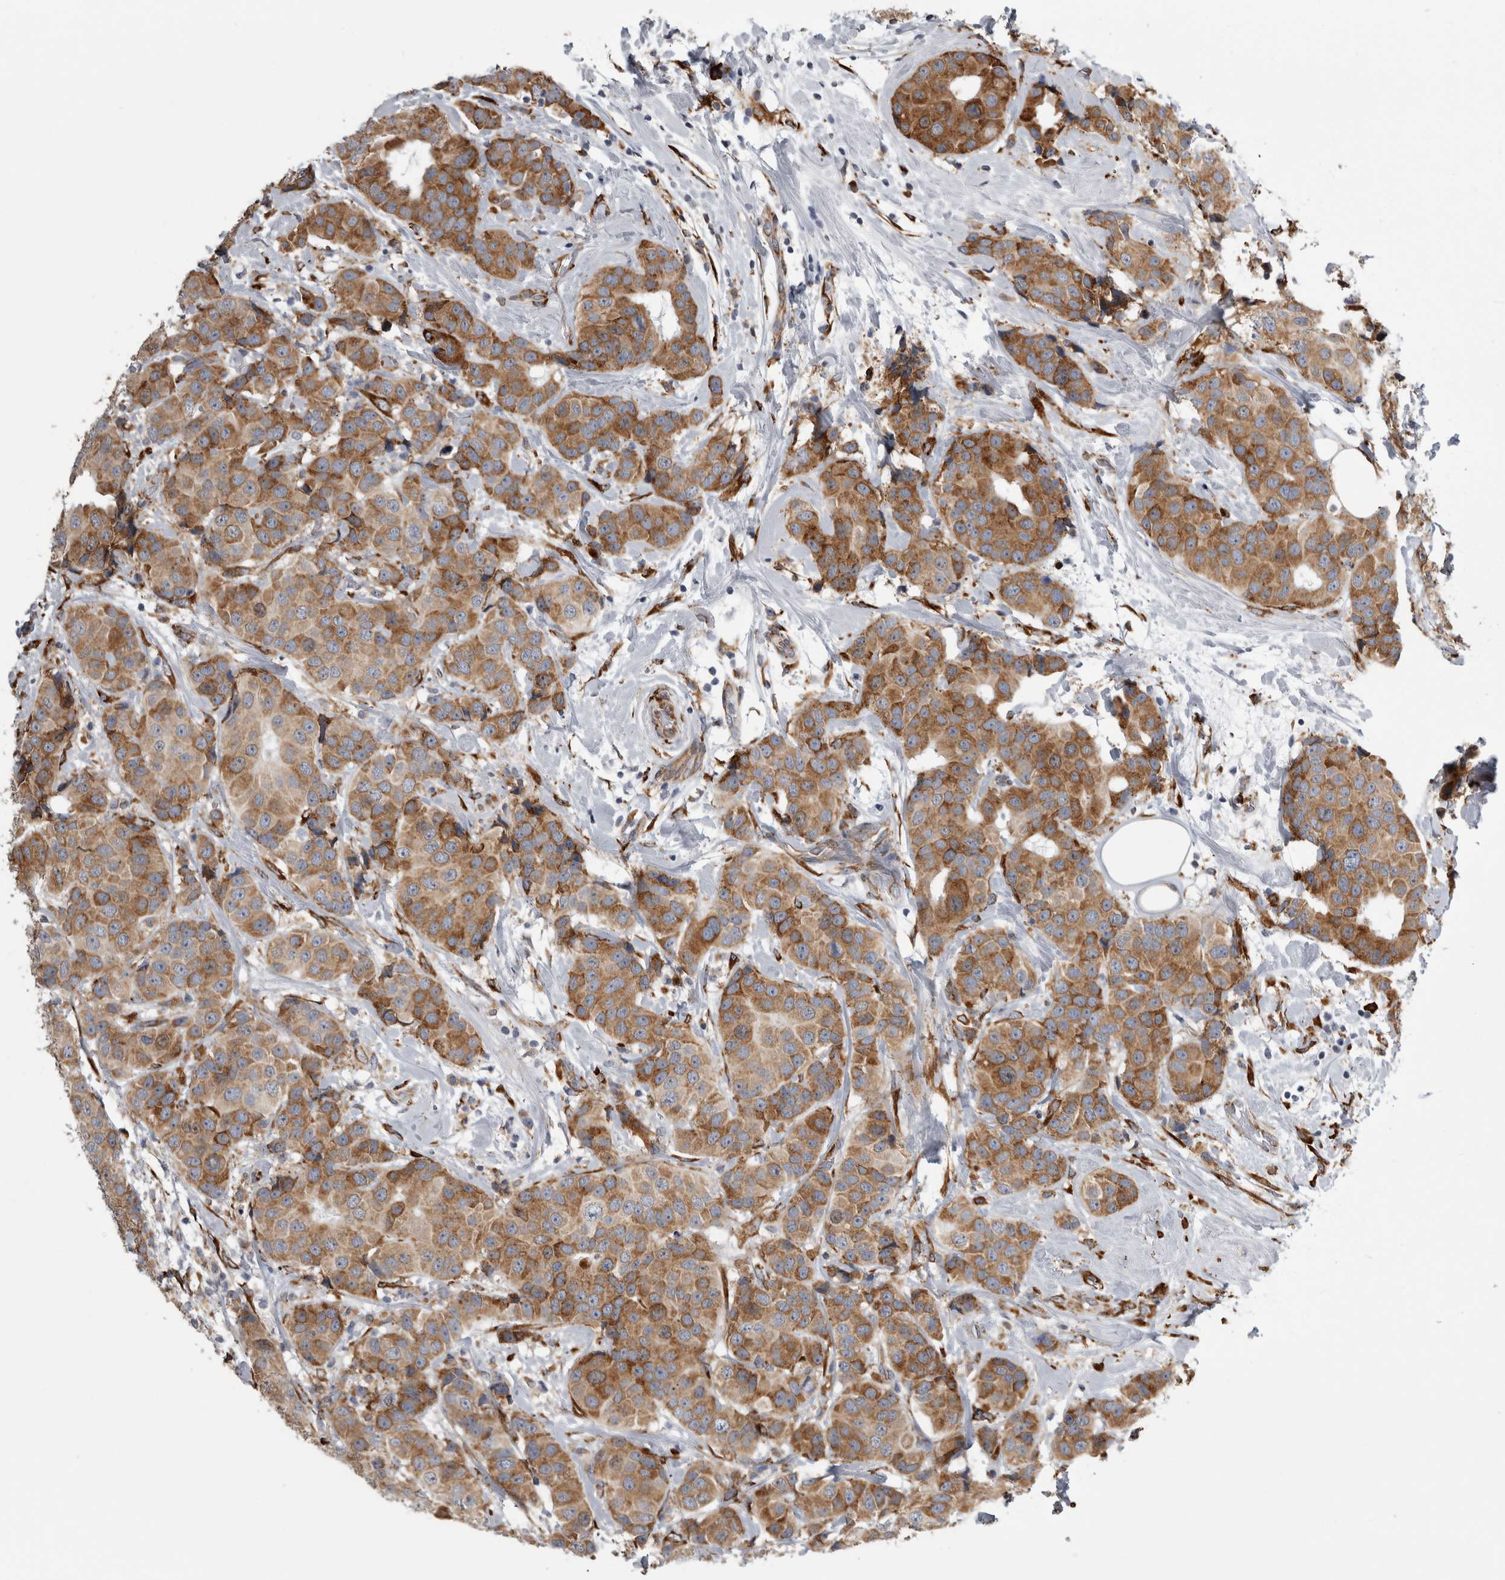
{"staining": {"intensity": "moderate", "quantity": ">75%", "location": "cytoplasmic/membranous"}, "tissue": "breast cancer", "cell_type": "Tumor cells", "image_type": "cancer", "snomed": [{"axis": "morphology", "description": "Normal tissue, NOS"}, {"axis": "morphology", "description": "Duct carcinoma"}, {"axis": "topography", "description": "Breast"}], "caption": "Protein expression analysis of human breast cancer (infiltrating ductal carcinoma) reveals moderate cytoplasmic/membranous positivity in about >75% of tumor cells.", "gene": "FHIP2B", "patient": {"sex": "female", "age": 39}}